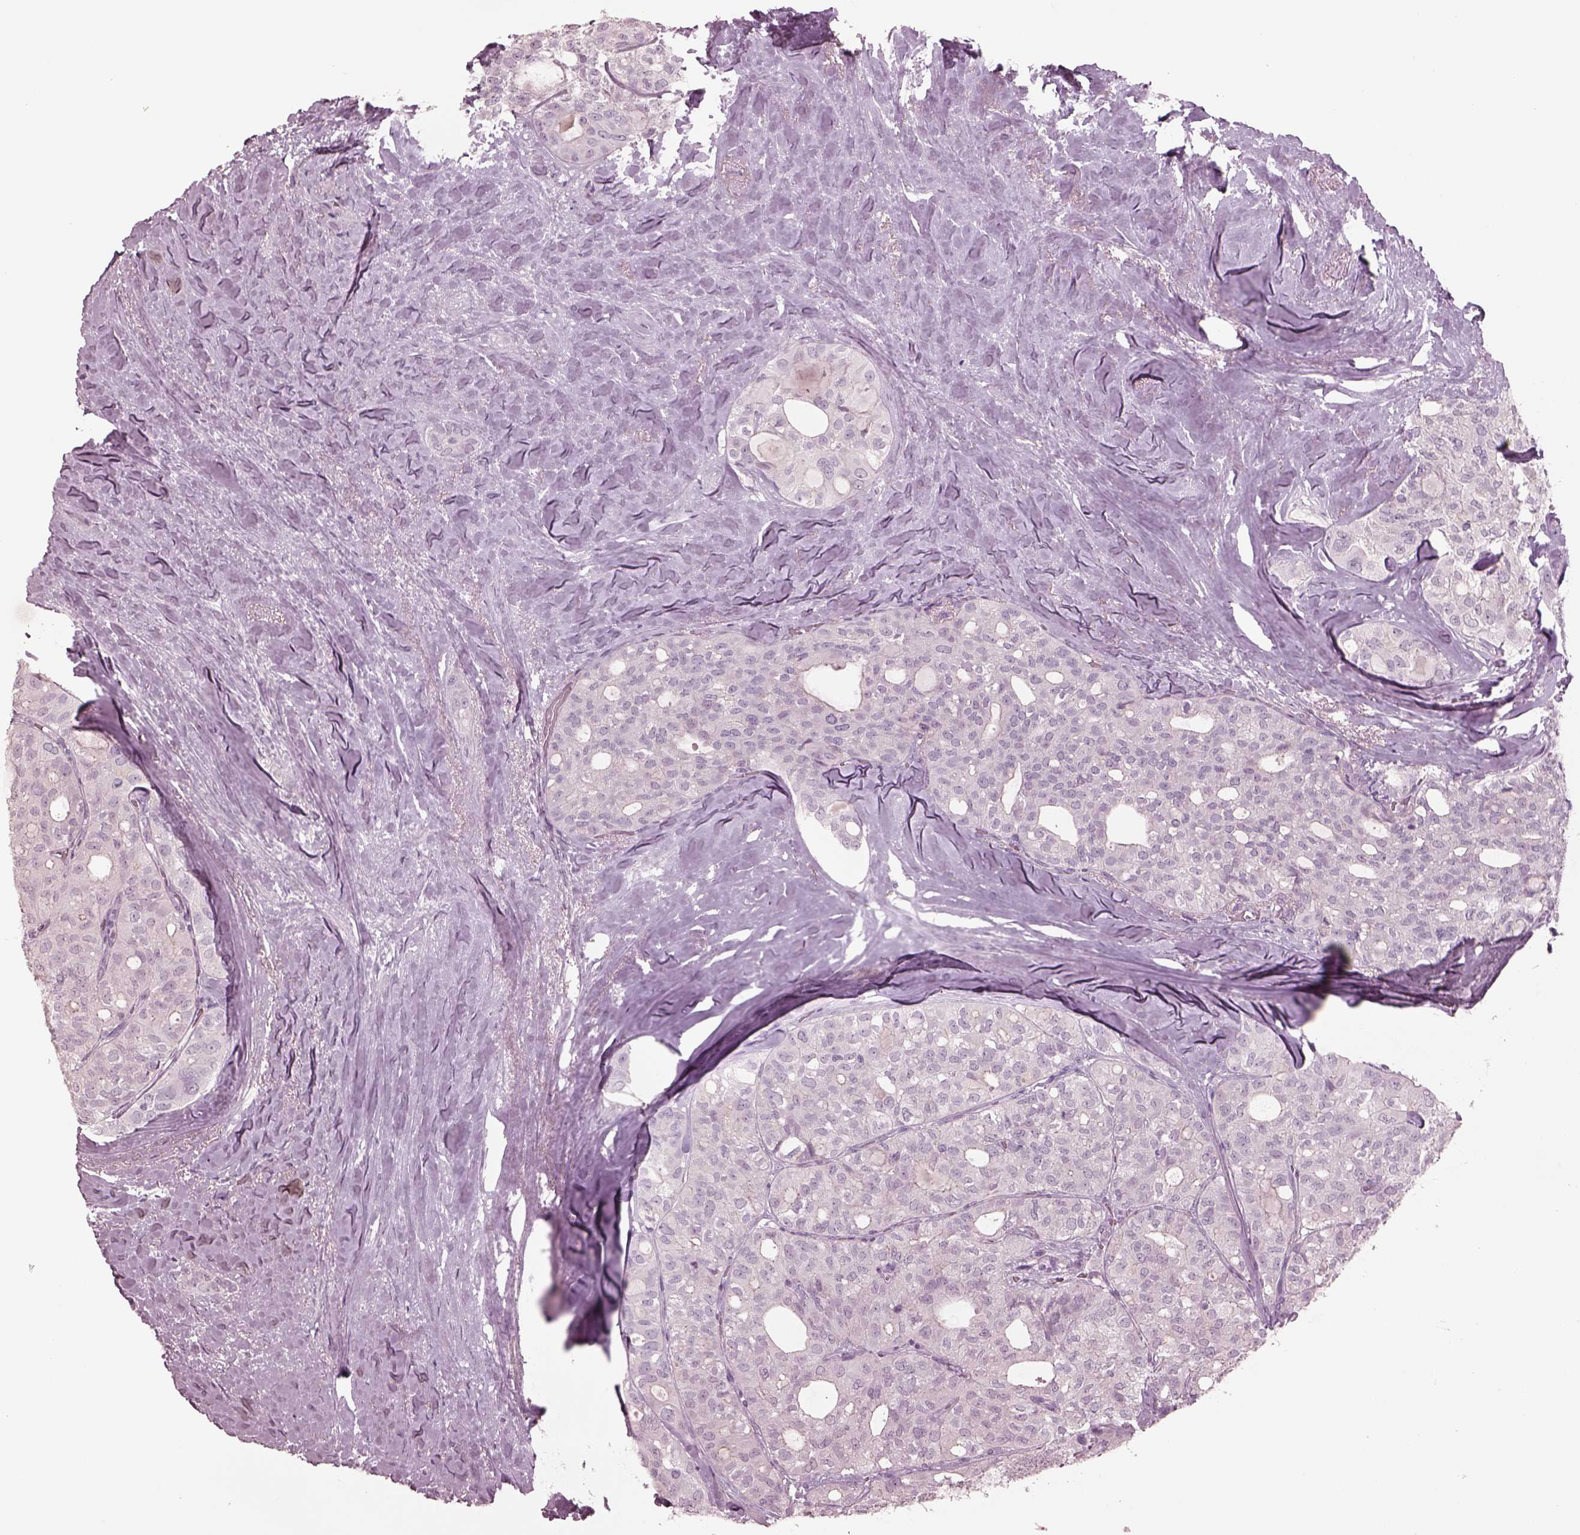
{"staining": {"intensity": "negative", "quantity": "none", "location": "none"}, "tissue": "thyroid cancer", "cell_type": "Tumor cells", "image_type": "cancer", "snomed": [{"axis": "morphology", "description": "Follicular adenoma carcinoma, NOS"}, {"axis": "topography", "description": "Thyroid gland"}], "caption": "The IHC histopathology image has no significant positivity in tumor cells of thyroid cancer (follicular adenoma carcinoma) tissue. Brightfield microscopy of immunohistochemistry stained with DAB (brown) and hematoxylin (blue), captured at high magnification.", "gene": "PDCD1", "patient": {"sex": "male", "age": 75}}